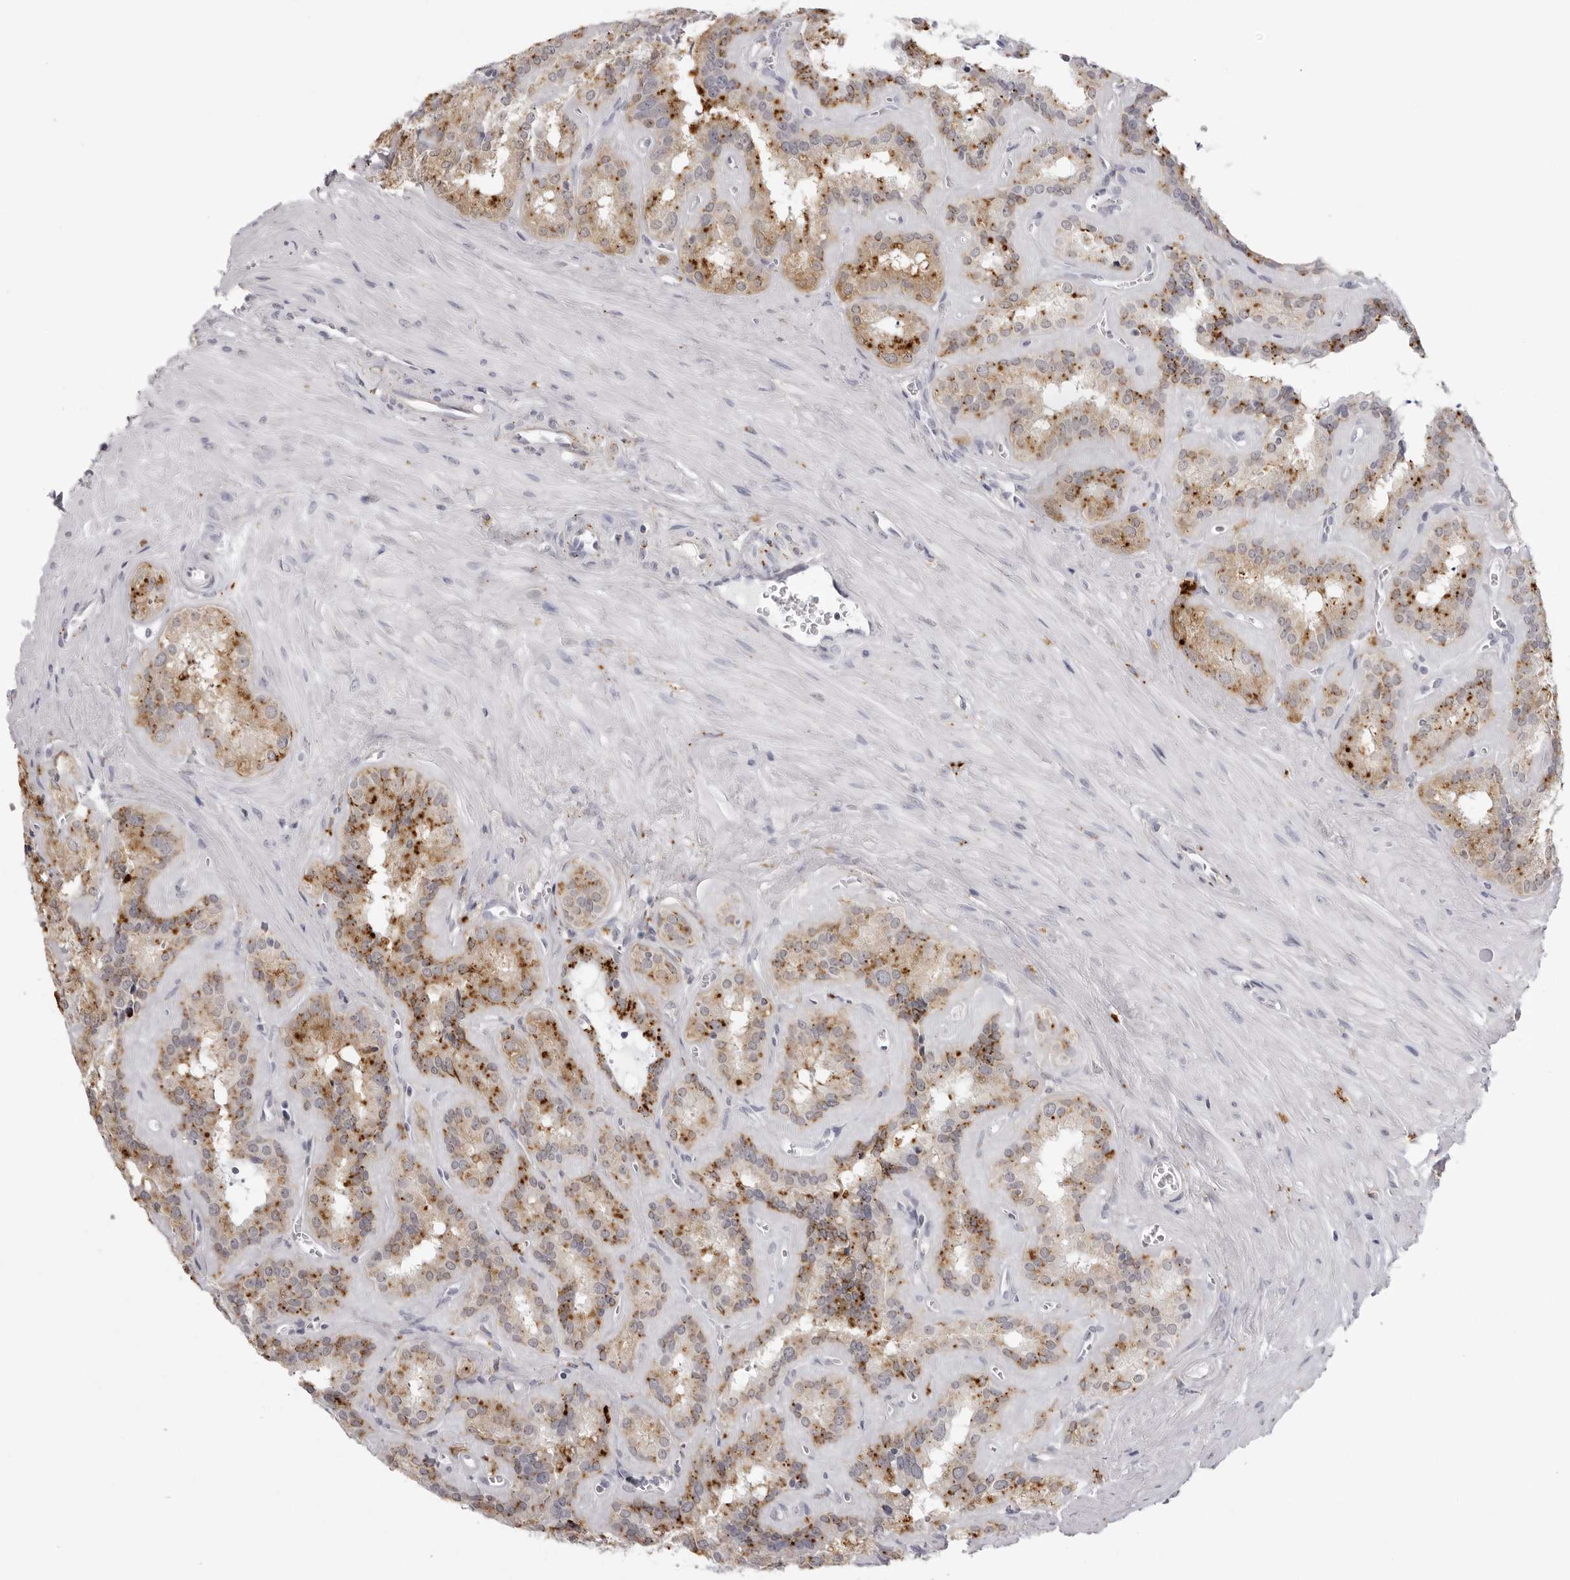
{"staining": {"intensity": "strong", "quantity": ">75%", "location": "cytoplasmic/membranous"}, "tissue": "seminal vesicle", "cell_type": "Glandular cells", "image_type": "normal", "snomed": [{"axis": "morphology", "description": "Normal tissue, NOS"}, {"axis": "topography", "description": "Prostate"}, {"axis": "topography", "description": "Seminal veicle"}], "caption": "Unremarkable seminal vesicle displays strong cytoplasmic/membranous staining in approximately >75% of glandular cells, visualized by immunohistochemistry.", "gene": "IL25", "patient": {"sex": "male", "age": 59}}